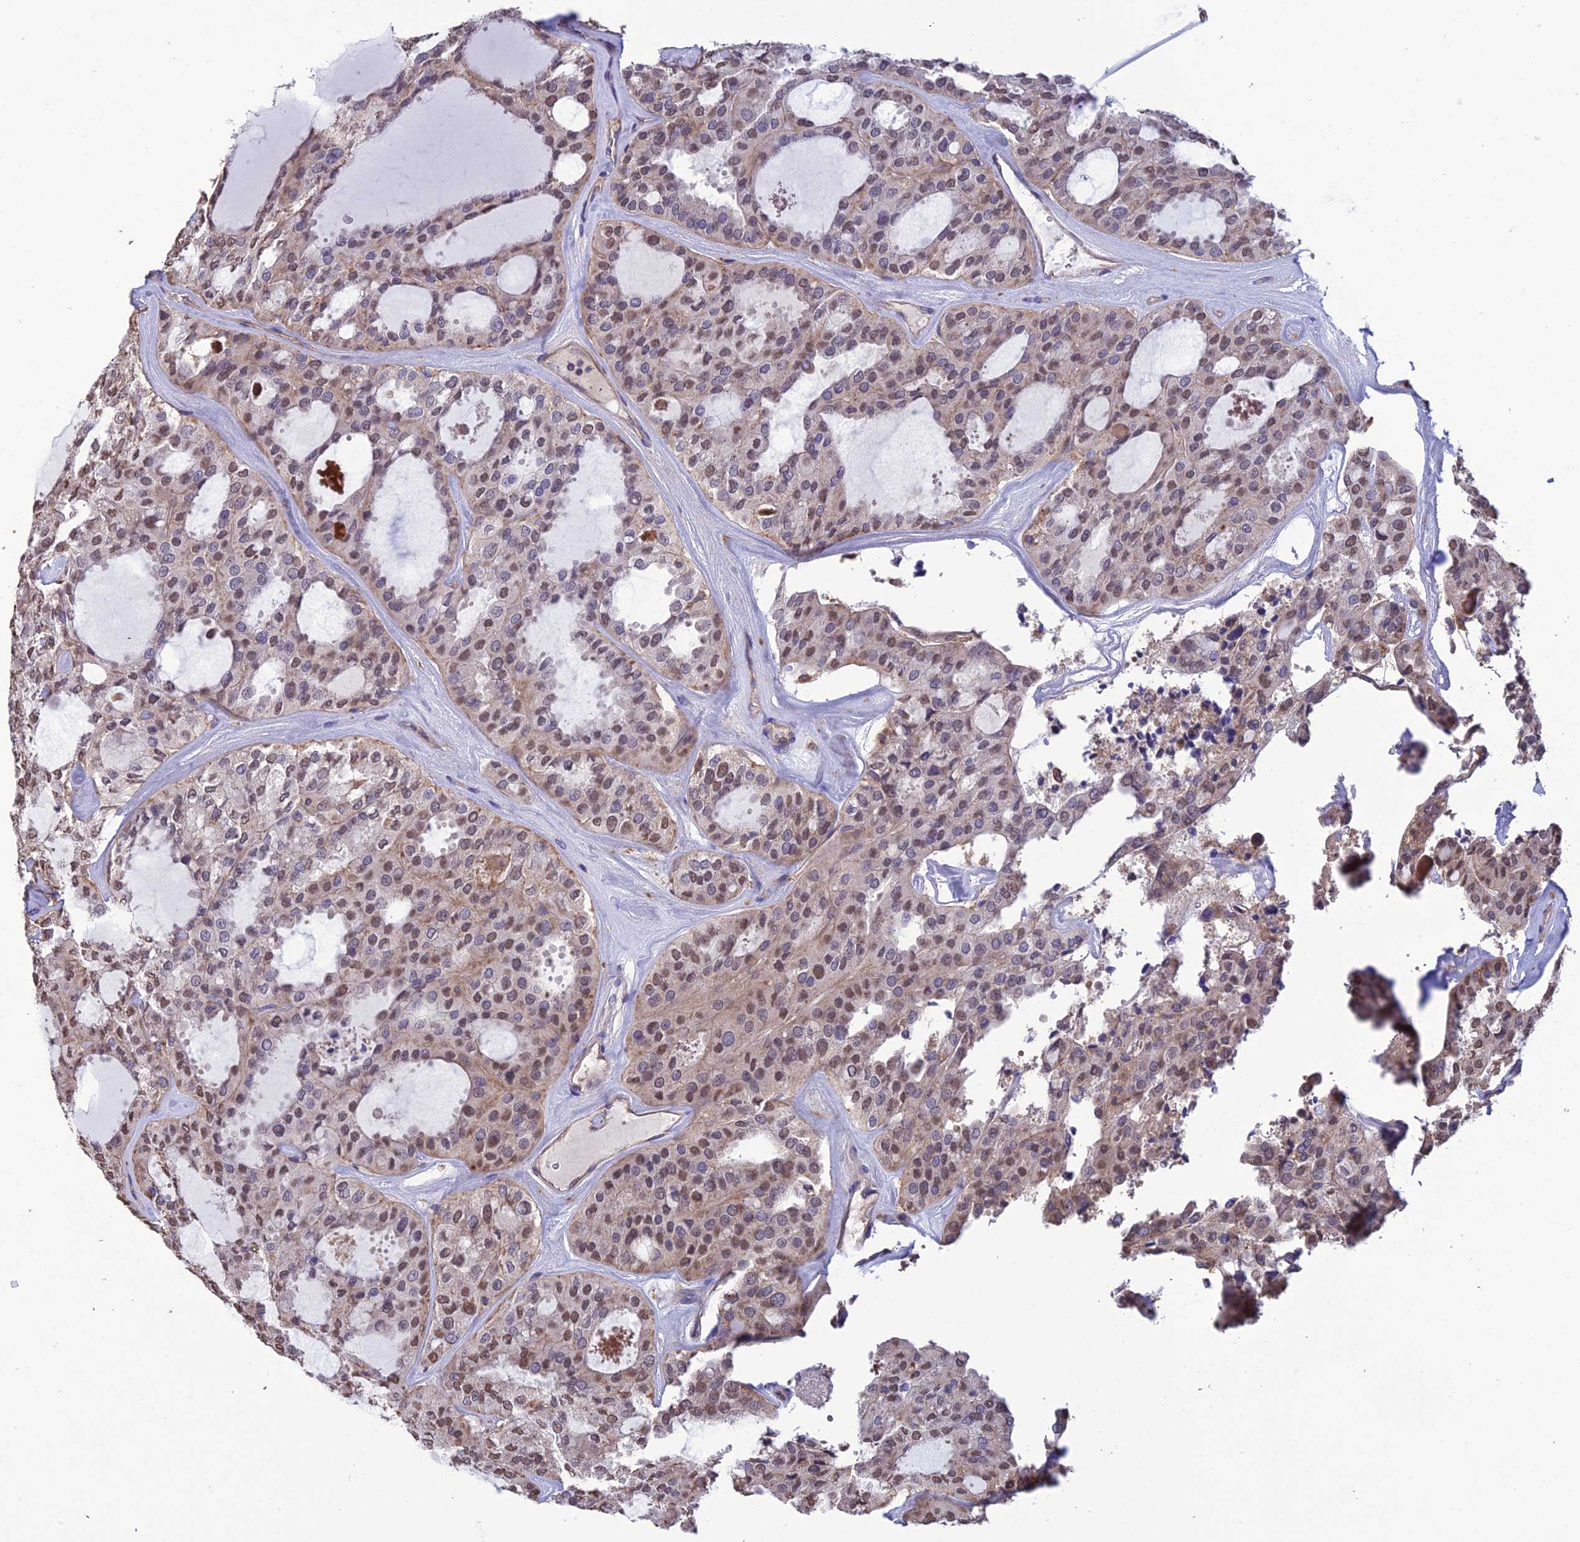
{"staining": {"intensity": "moderate", "quantity": "25%-75%", "location": "nuclear"}, "tissue": "thyroid cancer", "cell_type": "Tumor cells", "image_type": "cancer", "snomed": [{"axis": "morphology", "description": "Follicular adenoma carcinoma, NOS"}, {"axis": "topography", "description": "Thyroid gland"}], "caption": "This micrograph reveals immunohistochemistry staining of thyroid cancer, with medium moderate nuclear positivity in approximately 25%-75% of tumor cells.", "gene": "MIOS", "patient": {"sex": "male", "age": 75}}